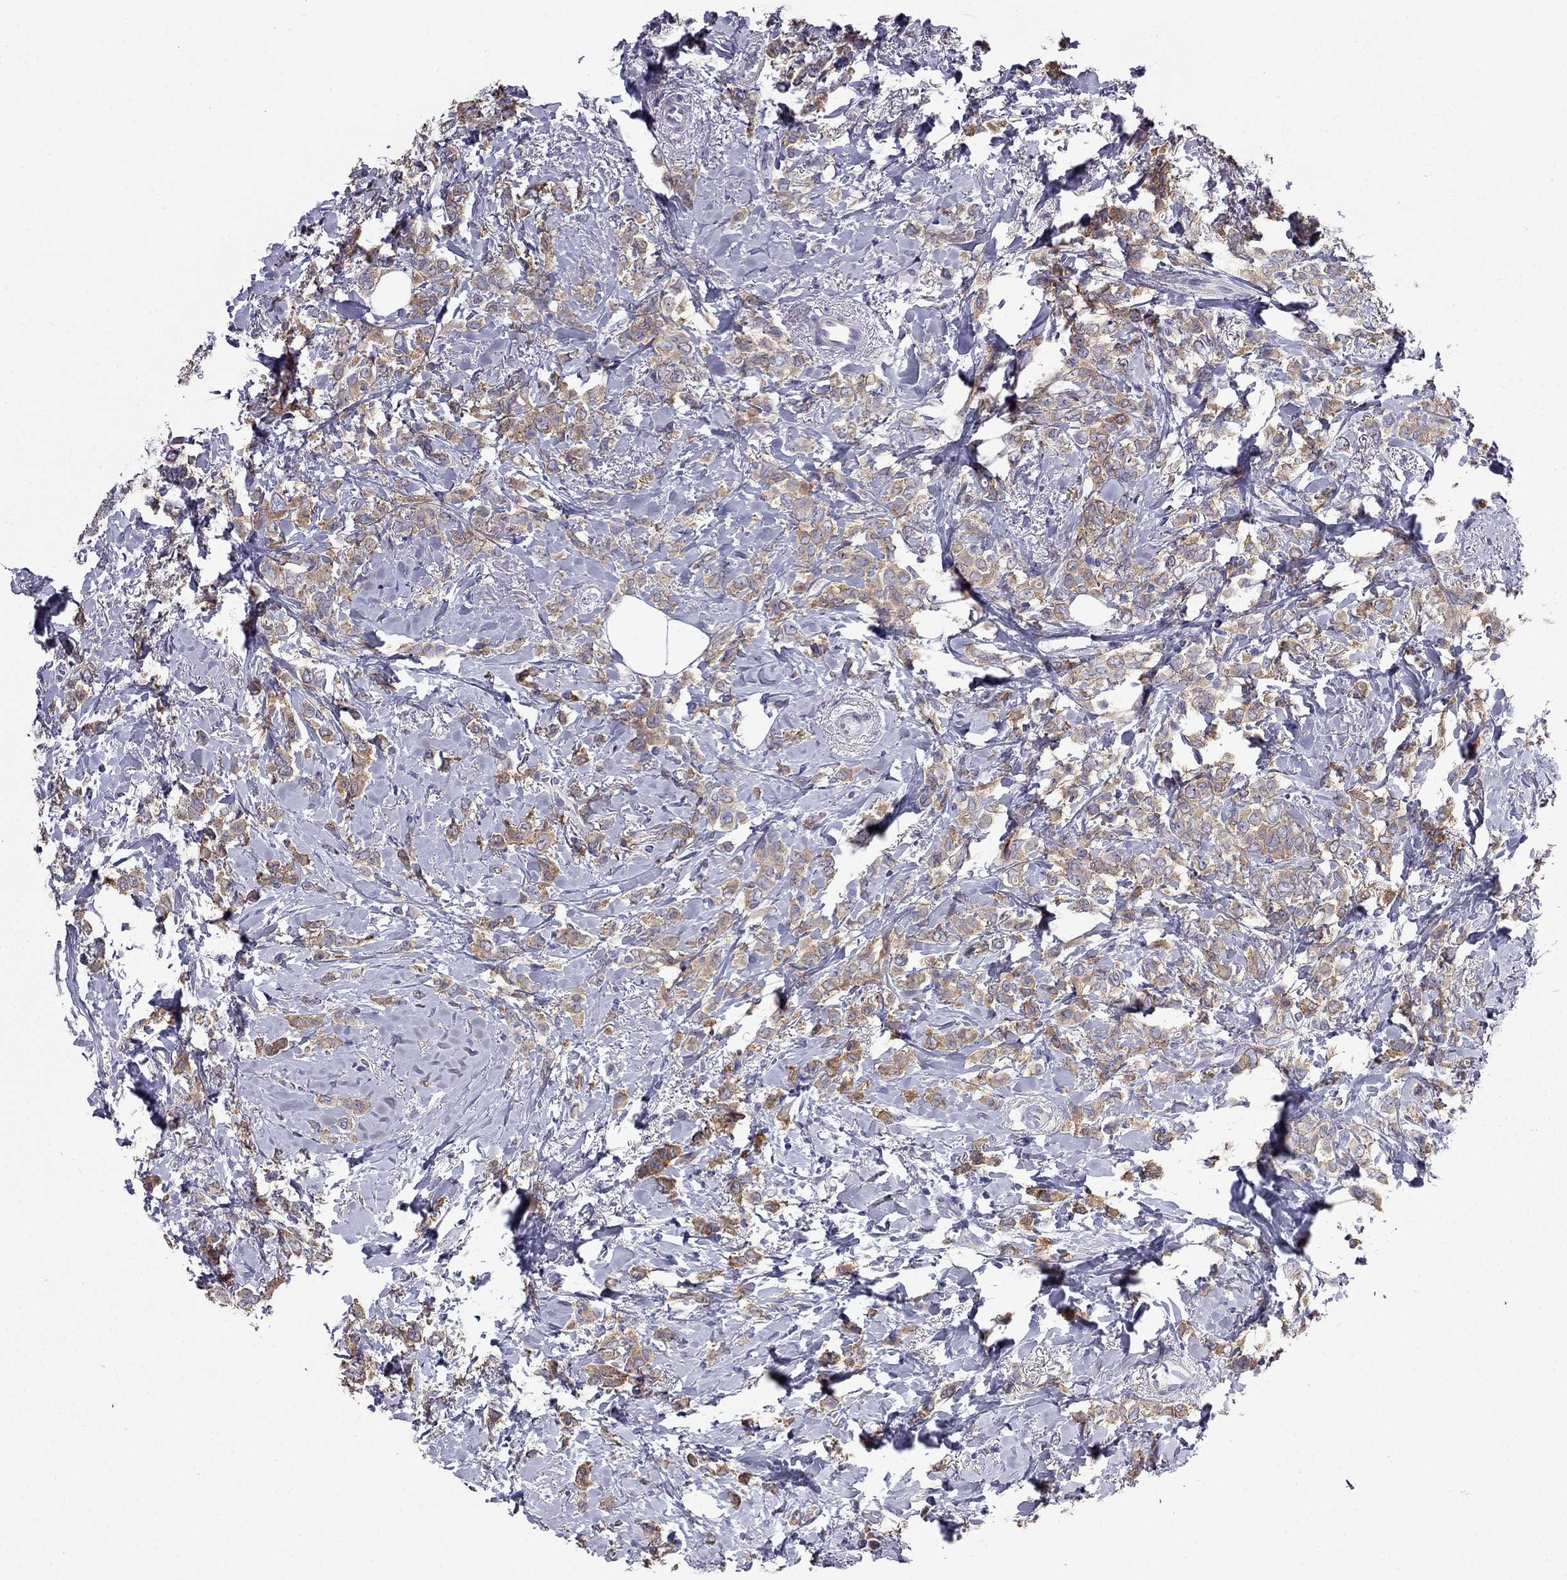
{"staining": {"intensity": "moderate", "quantity": ">75%", "location": "cytoplasmic/membranous"}, "tissue": "breast cancer", "cell_type": "Tumor cells", "image_type": "cancer", "snomed": [{"axis": "morphology", "description": "Lobular carcinoma"}, {"axis": "topography", "description": "Breast"}], "caption": "This is a histology image of immunohistochemistry (IHC) staining of breast cancer (lobular carcinoma), which shows moderate positivity in the cytoplasmic/membranous of tumor cells.", "gene": "AK5", "patient": {"sex": "female", "age": 66}}